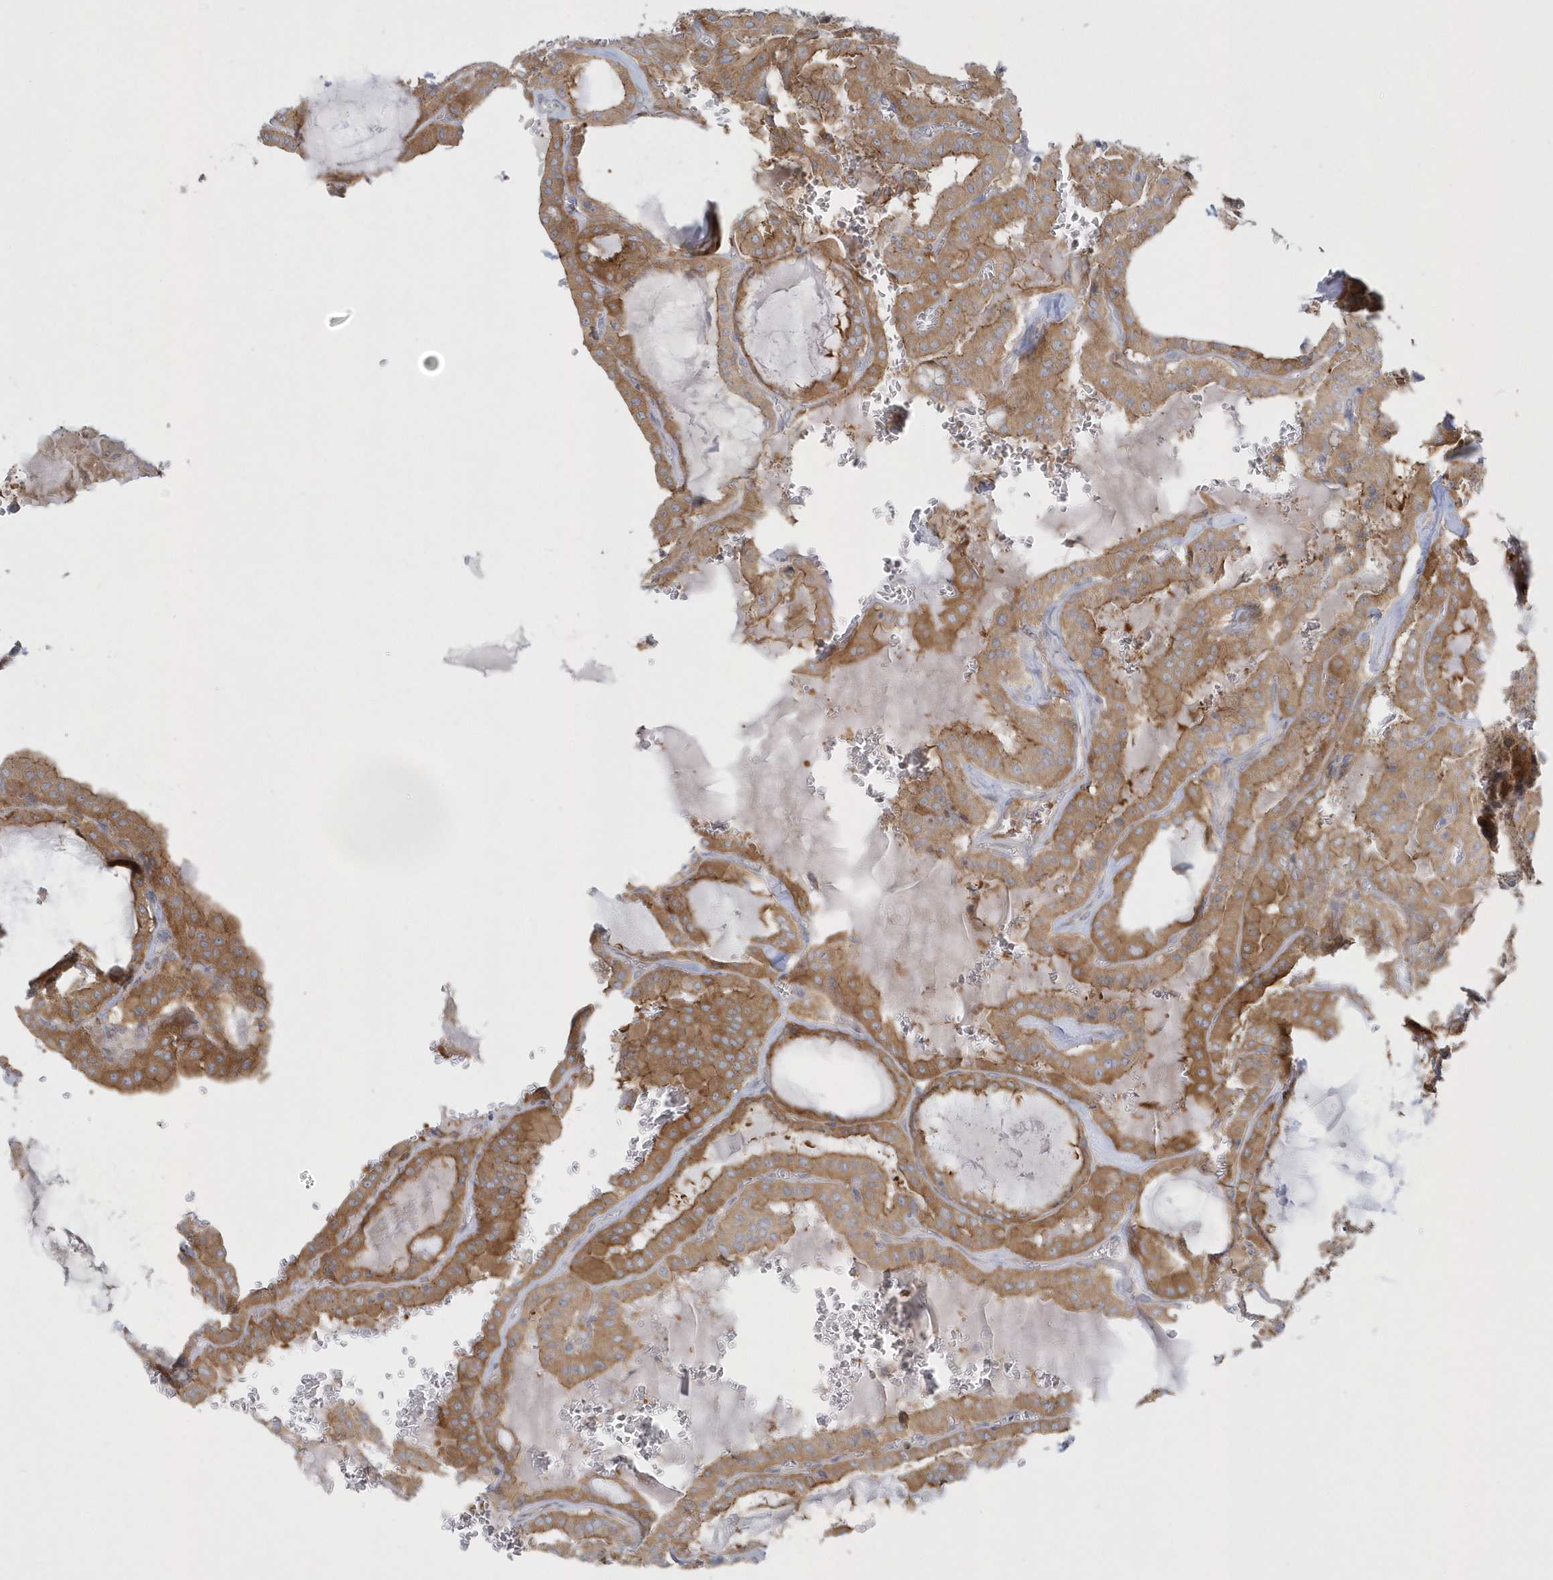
{"staining": {"intensity": "moderate", "quantity": ">75%", "location": "cytoplasmic/membranous"}, "tissue": "thyroid cancer", "cell_type": "Tumor cells", "image_type": "cancer", "snomed": [{"axis": "morphology", "description": "Papillary adenocarcinoma, NOS"}, {"axis": "topography", "description": "Thyroid gland"}], "caption": "A medium amount of moderate cytoplasmic/membranous positivity is appreciated in approximately >75% of tumor cells in thyroid cancer tissue.", "gene": "DNAJC18", "patient": {"sex": "male", "age": 52}}